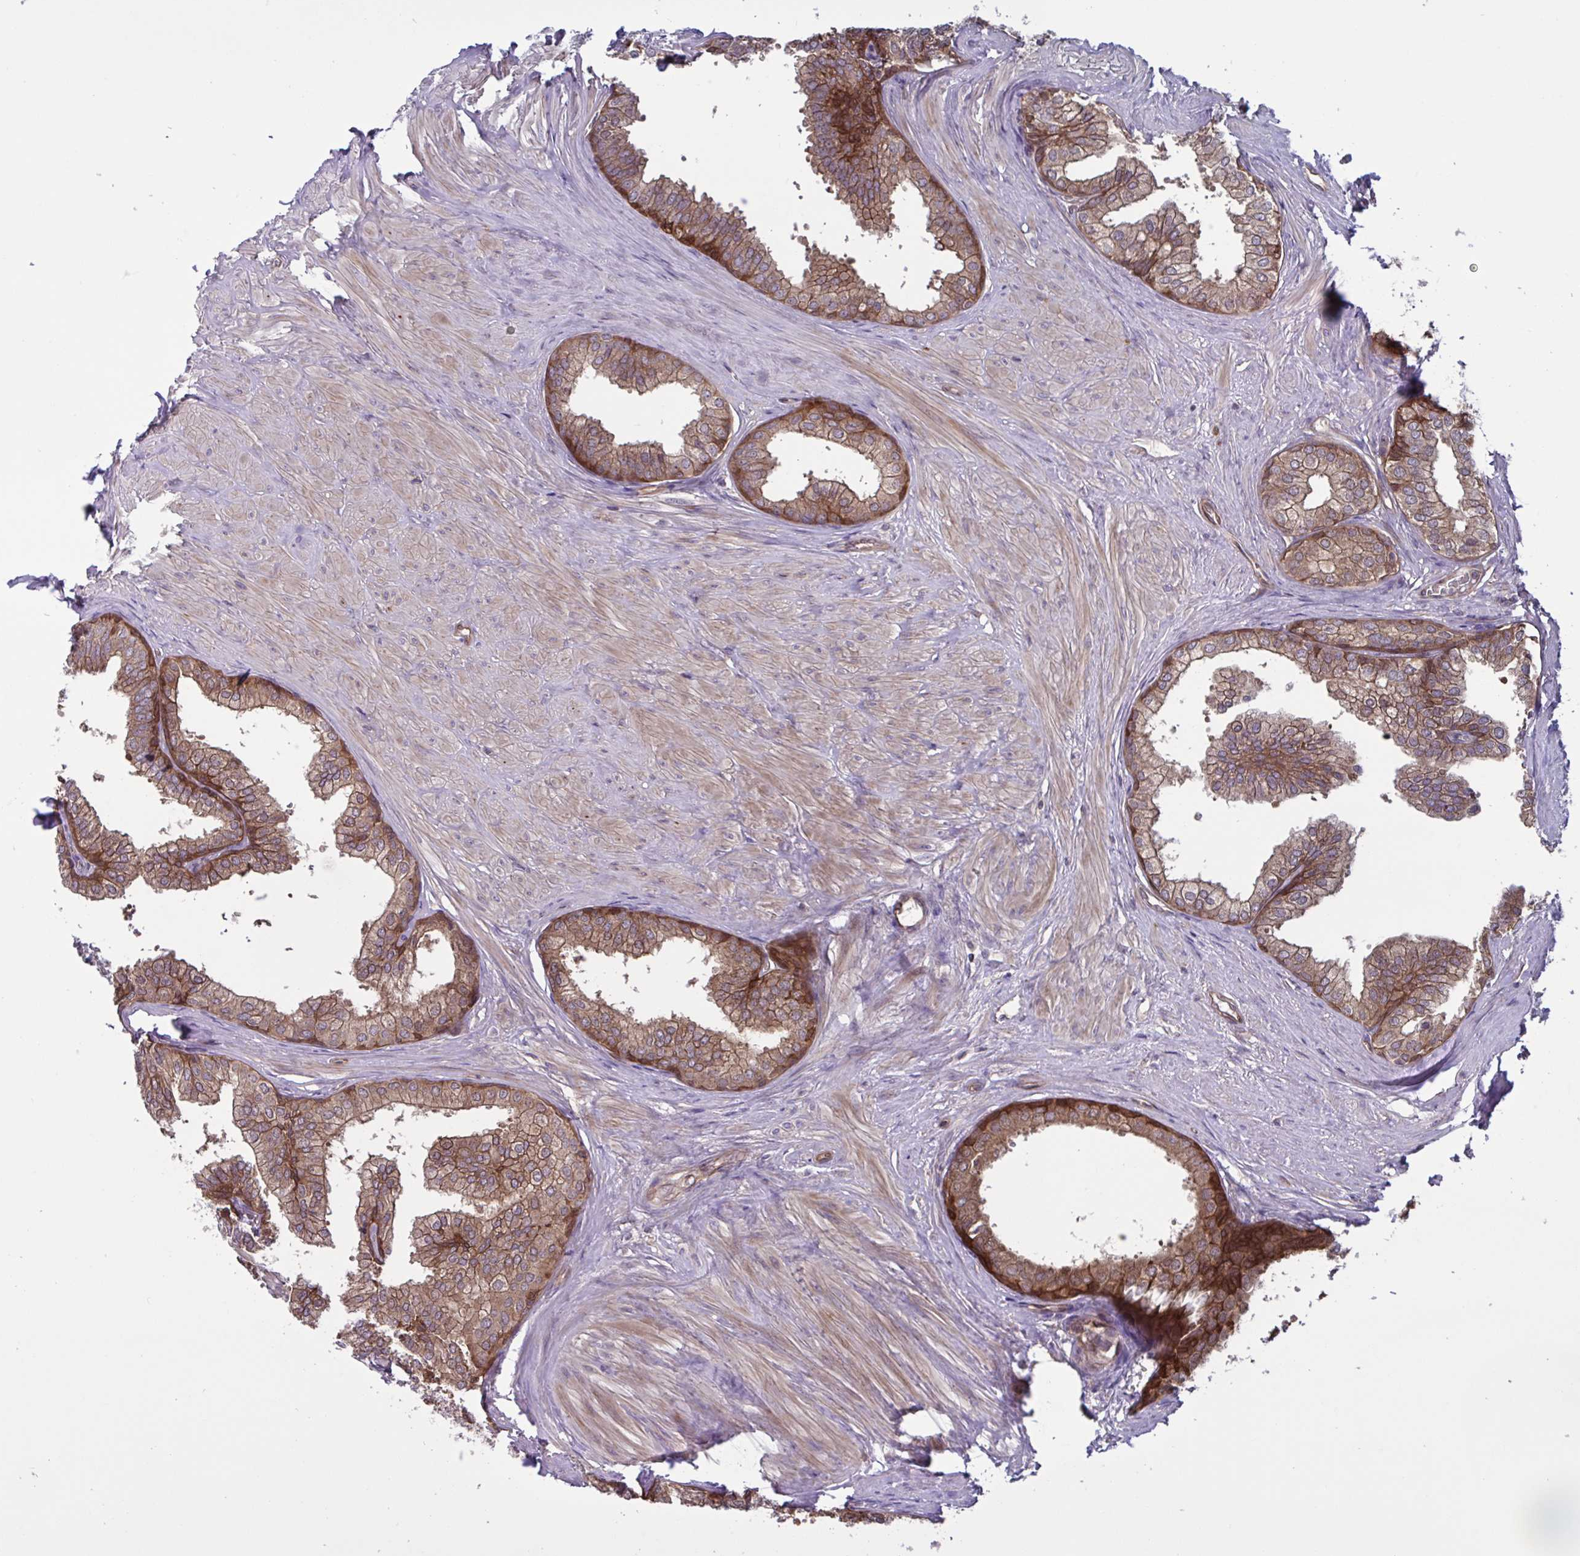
{"staining": {"intensity": "moderate", "quantity": "25%-75%", "location": "cytoplasmic/membranous"}, "tissue": "prostate", "cell_type": "Glandular cells", "image_type": "normal", "snomed": [{"axis": "morphology", "description": "Normal tissue, NOS"}, {"axis": "topography", "description": "Prostate"}, {"axis": "topography", "description": "Peripheral nerve tissue"}], "caption": "Immunohistochemical staining of benign human prostate exhibits medium levels of moderate cytoplasmic/membranous staining in approximately 25%-75% of glandular cells.", "gene": "GLTP", "patient": {"sex": "male", "age": 55}}